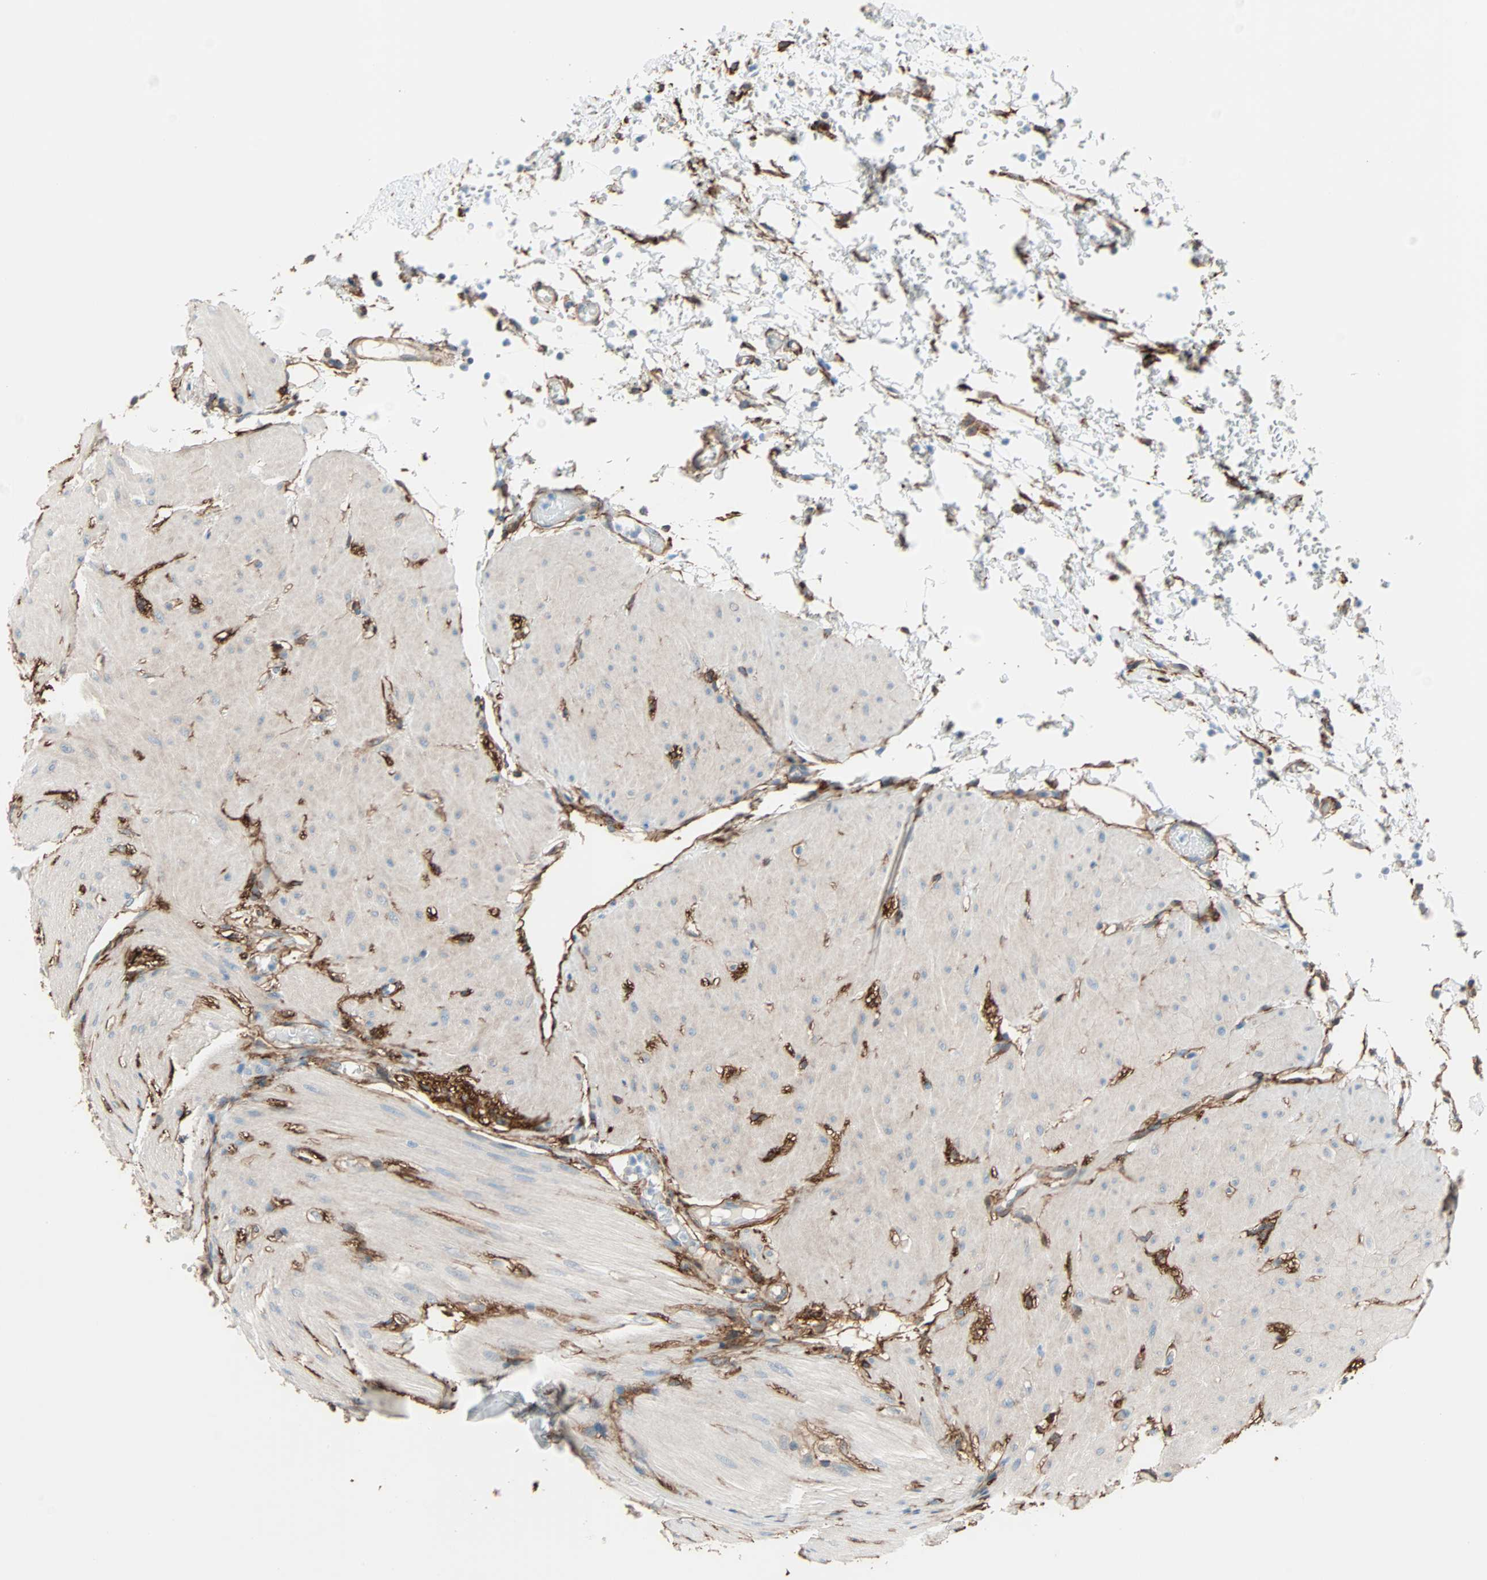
{"staining": {"intensity": "moderate", "quantity": ">75%", "location": "cytoplasmic/membranous"}, "tissue": "small intestine", "cell_type": "Glandular cells", "image_type": "normal", "snomed": [{"axis": "morphology", "description": "Normal tissue, NOS"}, {"axis": "topography", "description": "Small intestine"}], "caption": "Brown immunohistochemical staining in benign human small intestine displays moderate cytoplasmic/membranous positivity in approximately >75% of glandular cells. (brown staining indicates protein expression, while blue staining denotes nuclei).", "gene": "EPB41L2", "patient": {"sex": "male", "age": 41}}